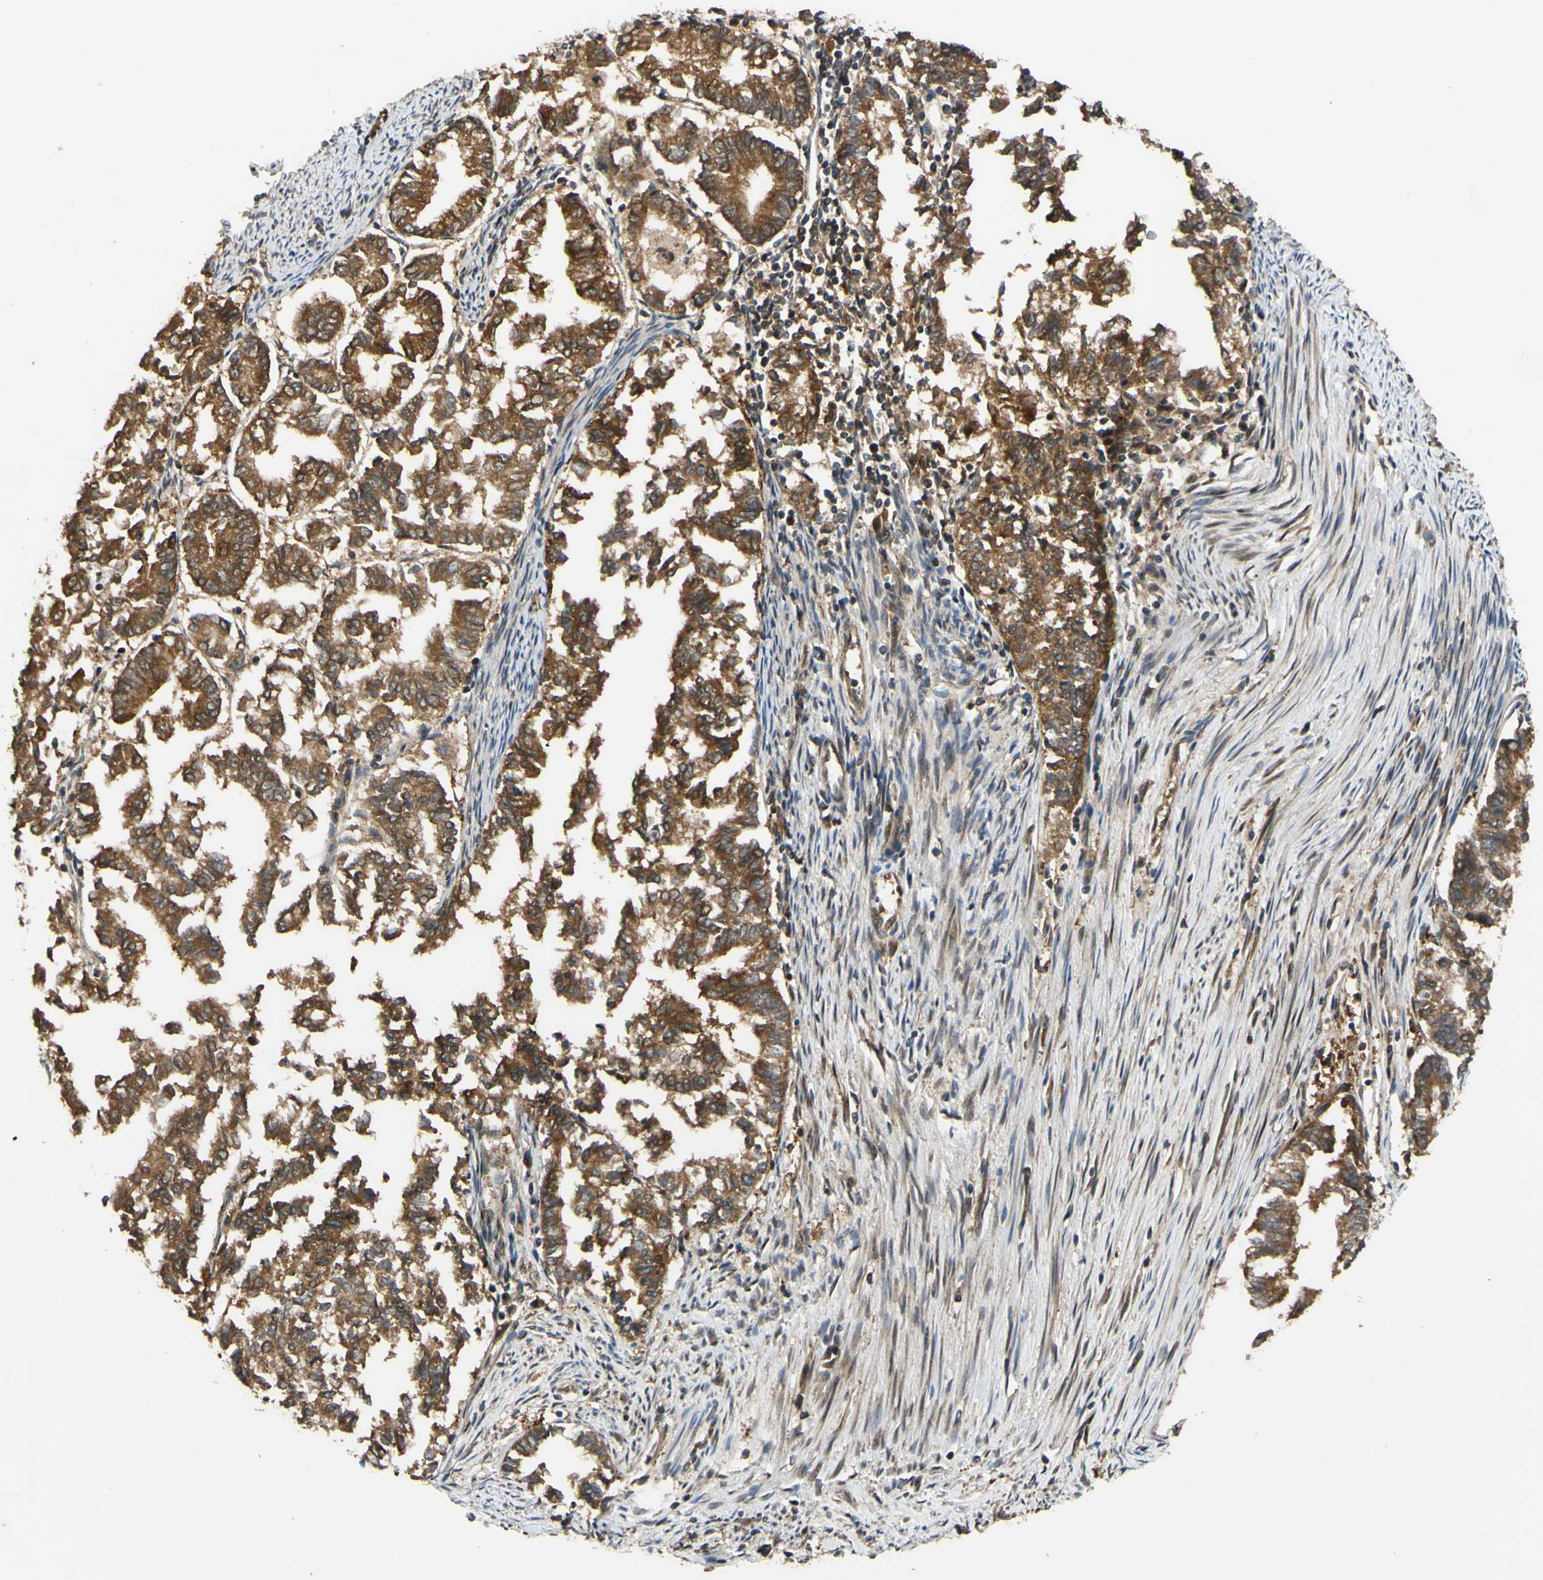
{"staining": {"intensity": "moderate", "quantity": ">75%", "location": "cytoplasmic/membranous"}, "tissue": "endometrial cancer", "cell_type": "Tumor cells", "image_type": "cancer", "snomed": [{"axis": "morphology", "description": "Necrosis, NOS"}, {"axis": "morphology", "description": "Adenocarcinoma, NOS"}, {"axis": "topography", "description": "Endometrium"}], "caption": "This photomicrograph reveals IHC staining of endometrial cancer, with medium moderate cytoplasmic/membranous positivity in about >75% of tumor cells.", "gene": "ABCC8", "patient": {"sex": "female", "age": 79}}